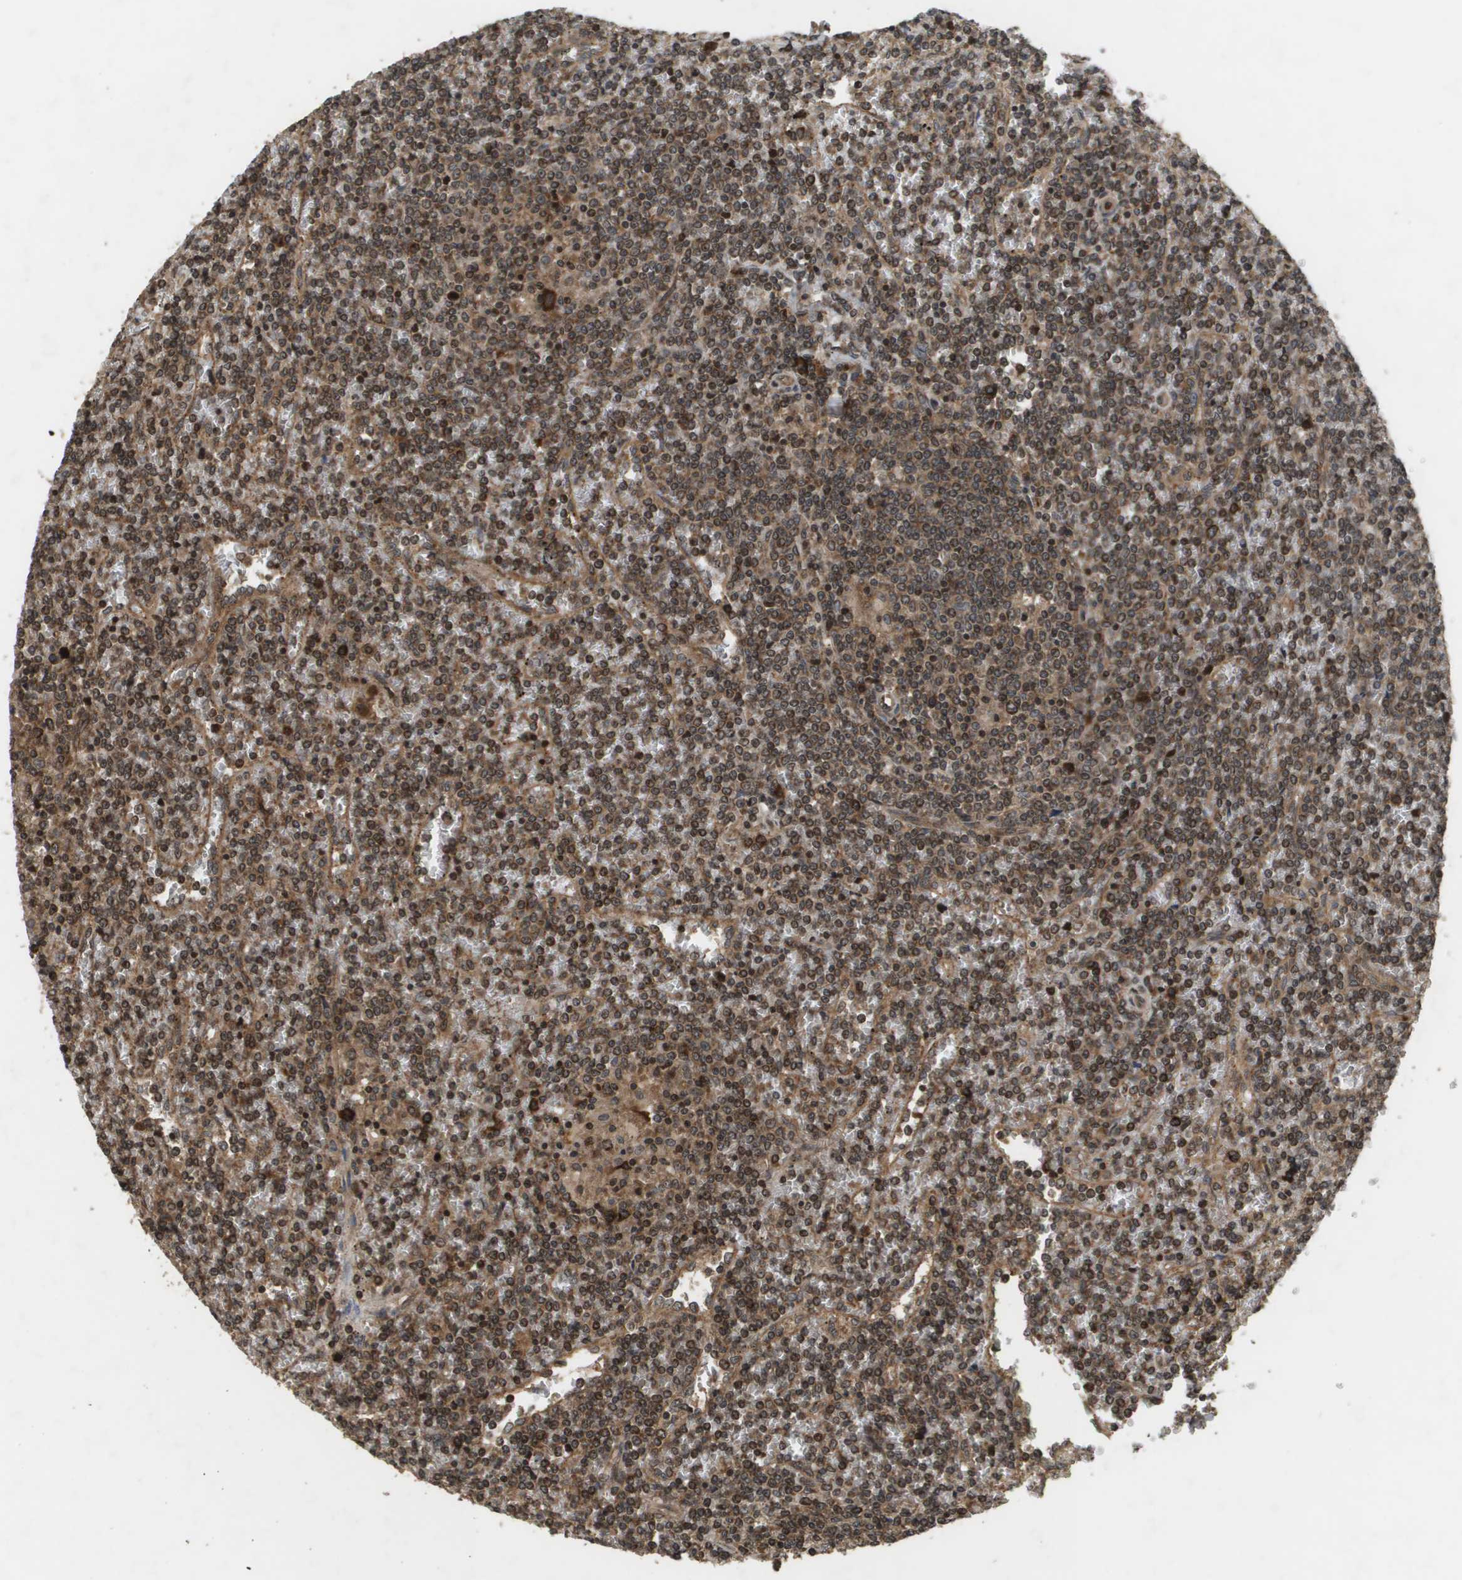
{"staining": {"intensity": "strong", "quantity": ">75%", "location": "cytoplasmic/membranous"}, "tissue": "lymphoma", "cell_type": "Tumor cells", "image_type": "cancer", "snomed": [{"axis": "morphology", "description": "Malignant lymphoma, non-Hodgkin's type, Low grade"}, {"axis": "topography", "description": "Spleen"}], "caption": "This photomicrograph displays malignant lymphoma, non-Hodgkin's type (low-grade) stained with immunohistochemistry to label a protein in brown. The cytoplasmic/membranous of tumor cells show strong positivity for the protein. Nuclei are counter-stained blue.", "gene": "KIF11", "patient": {"sex": "female", "age": 19}}